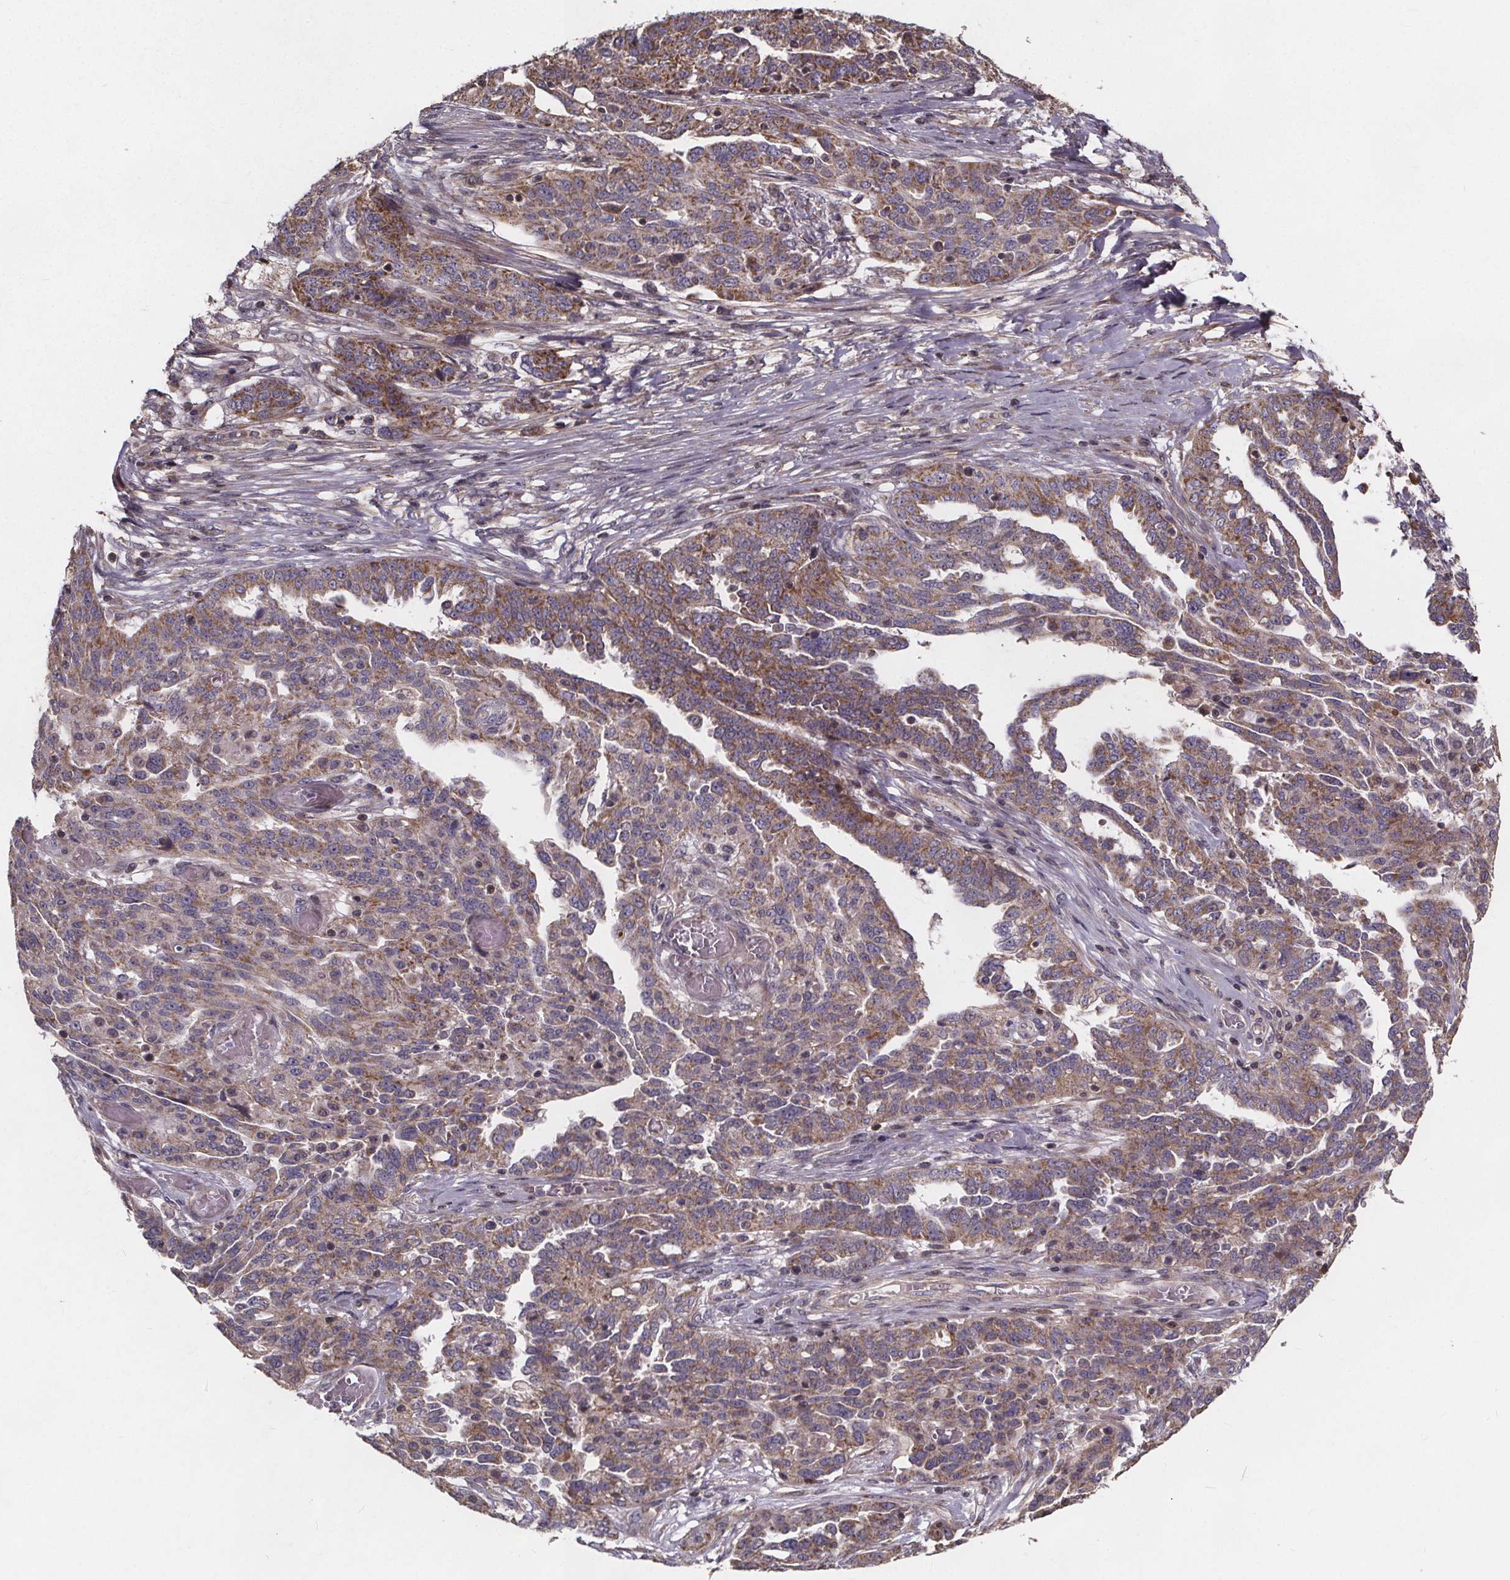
{"staining": {"intensity": "moderate", "quantity": "25%-75%", "location": "cytoplasmic/membranous"}, "tissue": "ovarian cancer", "cell_type": "Tumor cells", "image_type": "cancer", "snomed": [{"axis": "morphology", "description": "Cystadenocarcinoma, serous, NOS"}, {"axis": "topography", "description": "Ovary"}], "caption": "Tumor cells reveal moderate cytoplasmic/membranous positivity in approximately 25%-75% of cells in ovarian serous cystadenocarcinoma. (DAB (3,3'-diaminobenzidine) IHC with brightfield microscopy, high magnification).", "gene": "YME1L1", "patient": {"sex": "female", "age": 67}}